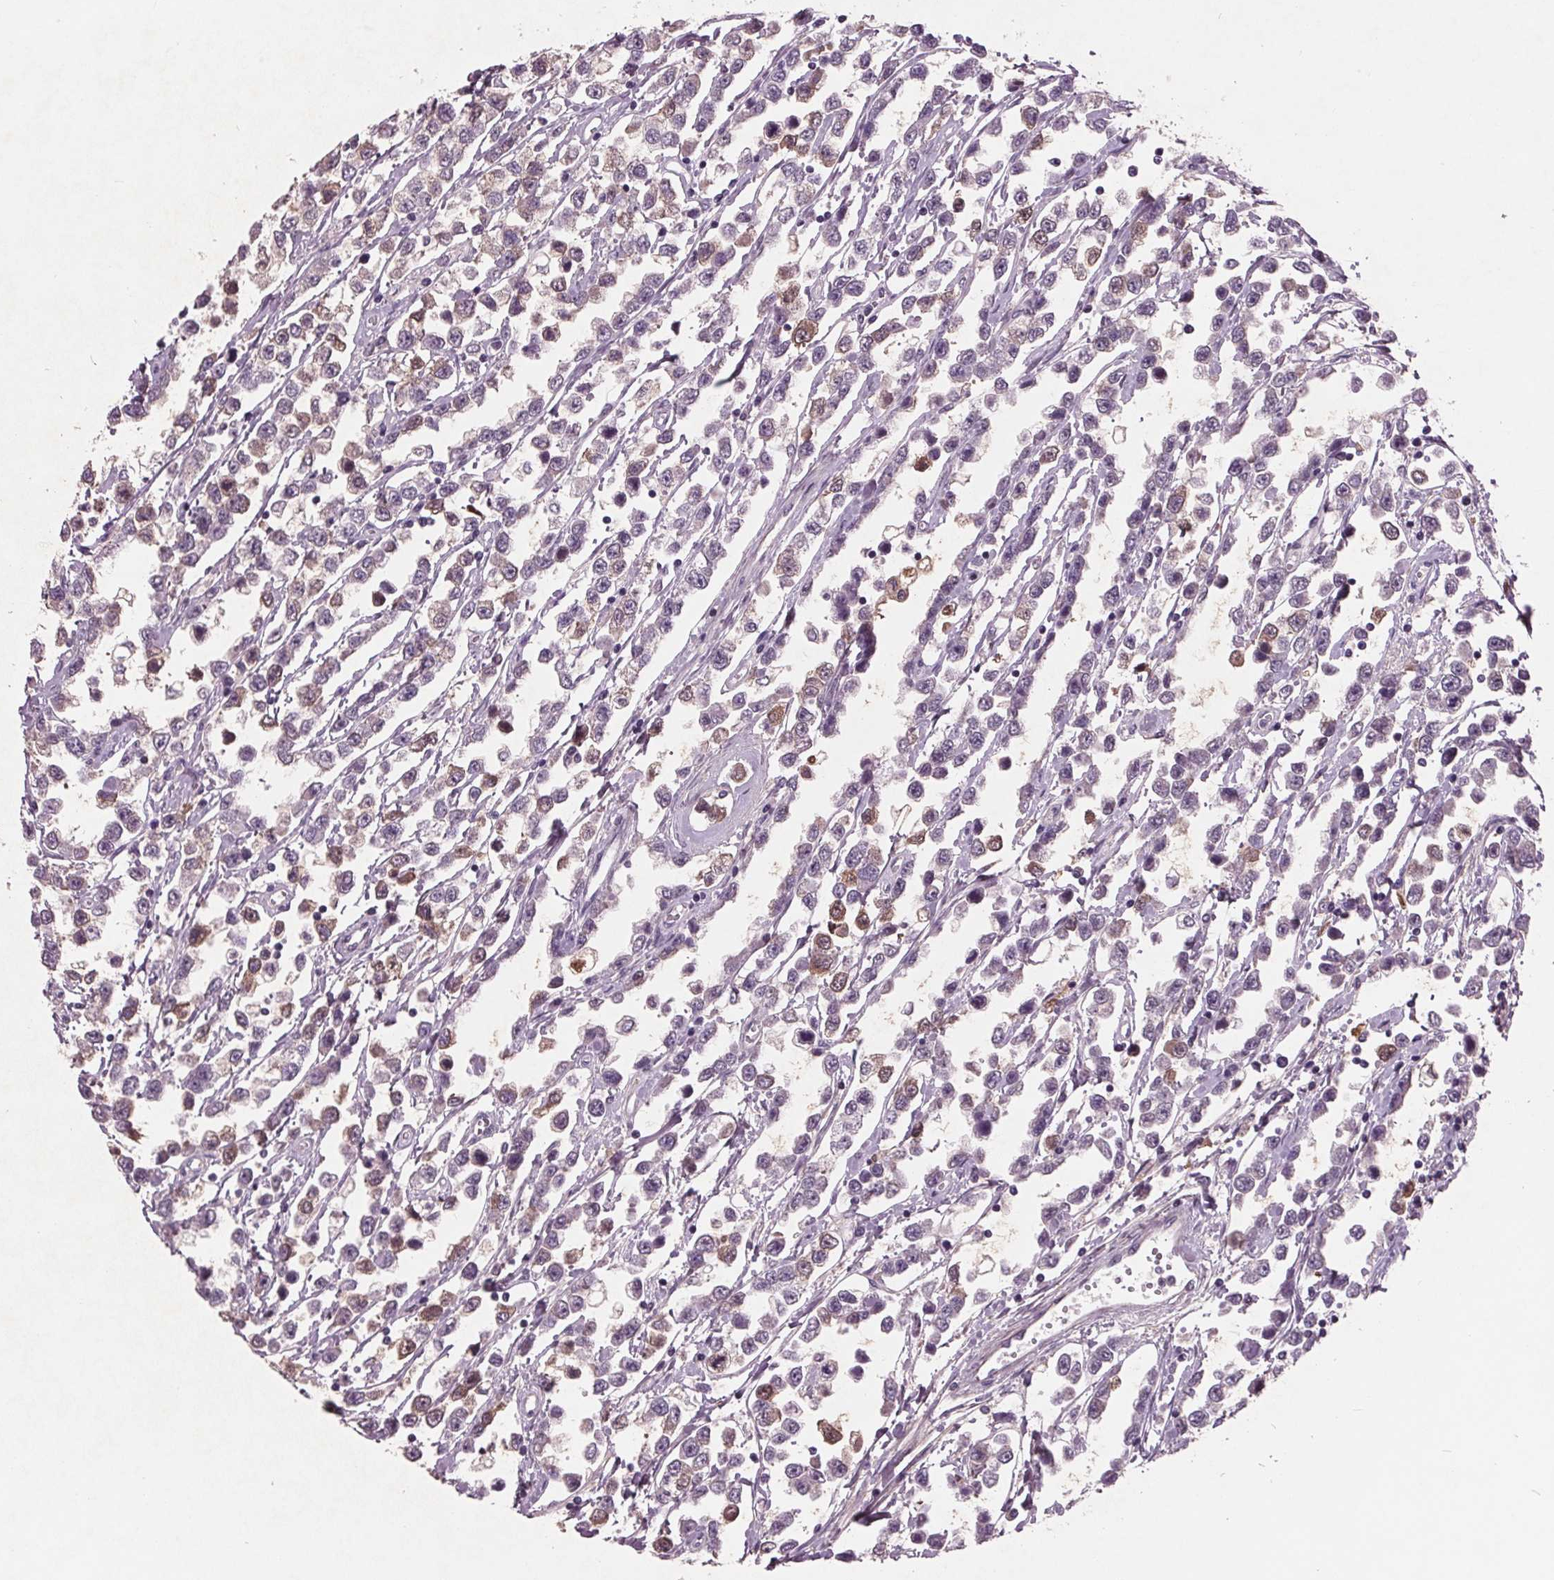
{"staining": {"intensity": "moderate", "quantity": "25%-75%", "location": "cytoplasmic/membranous"}, "tissue": "testis cancer", "cell_type": "Tumor cells", "image_type": "cancer", "snomed": [{"axis": "morphology", "description": "Seminoma, NOS"}, {"axis": "topography", "description": "Testis"}], "caption": "Human testis seminoma stained for a protein (brown) reveals moderate cytoplasmic/membranous positive expression in approximately 25%-75% of tumor cells.", "gene": "C6", "patient": {"sex": "male", "age": 34}}